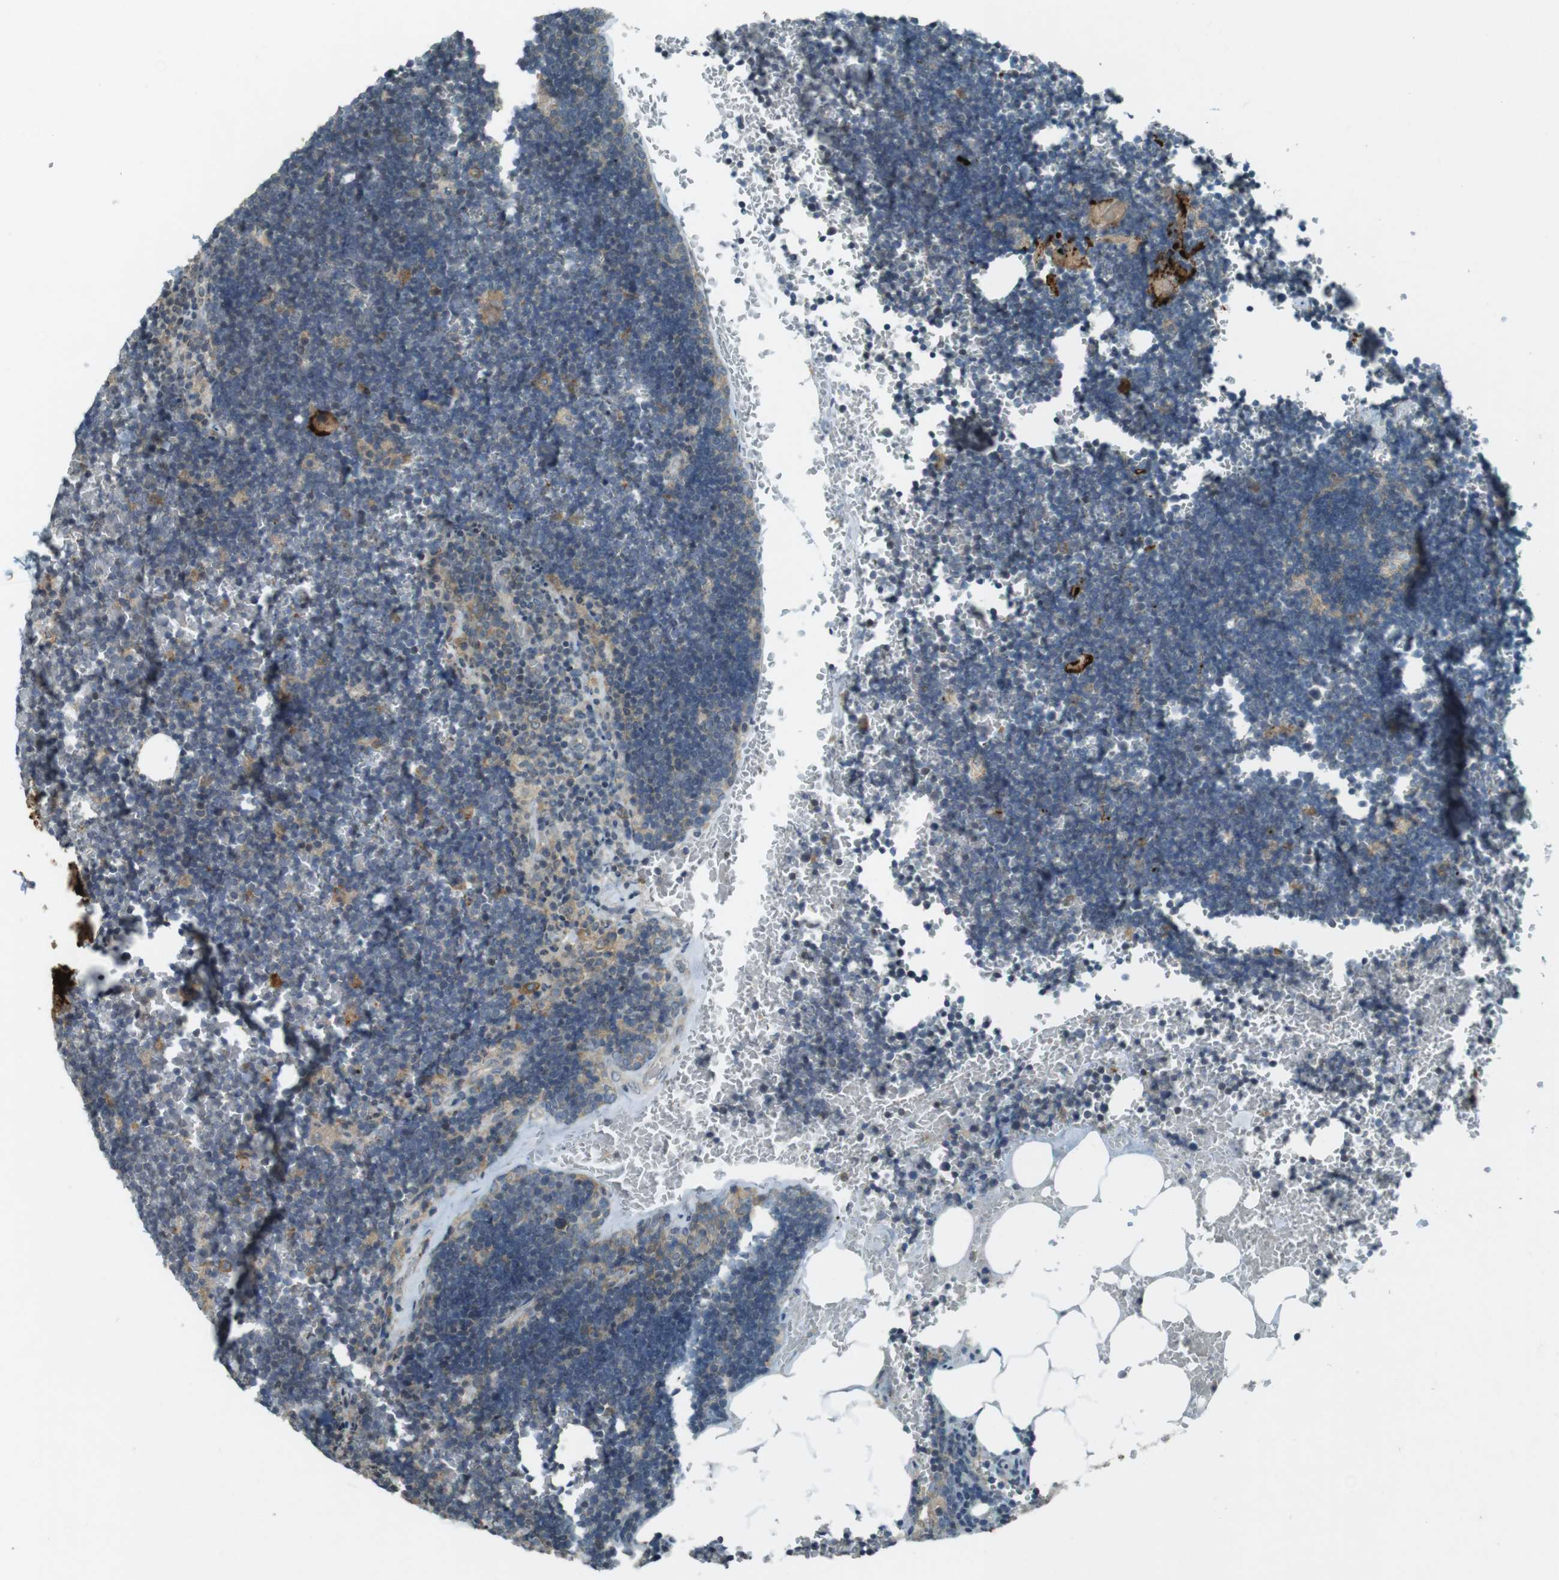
{"staining": {"intensity": "moderate", "quantity": "<25%", "location": "cytoplasmic/membranous"}, "tissue": "lymph node", "cell_type": "Germinal center cells", "image_type": "normal", "snomed": [{"axis": "morphology", "description": "Normal tissue, NOS"}, {"axis": "topography", "description": "Lymph node"}], "caption": "Protein staining of normal lymph node exhibits moderate cytoplasmic/membranous staining in approximately <25% of germinal center cells.", "gene": "ZYX", "patient": {"sex": "male", "age": 33}}